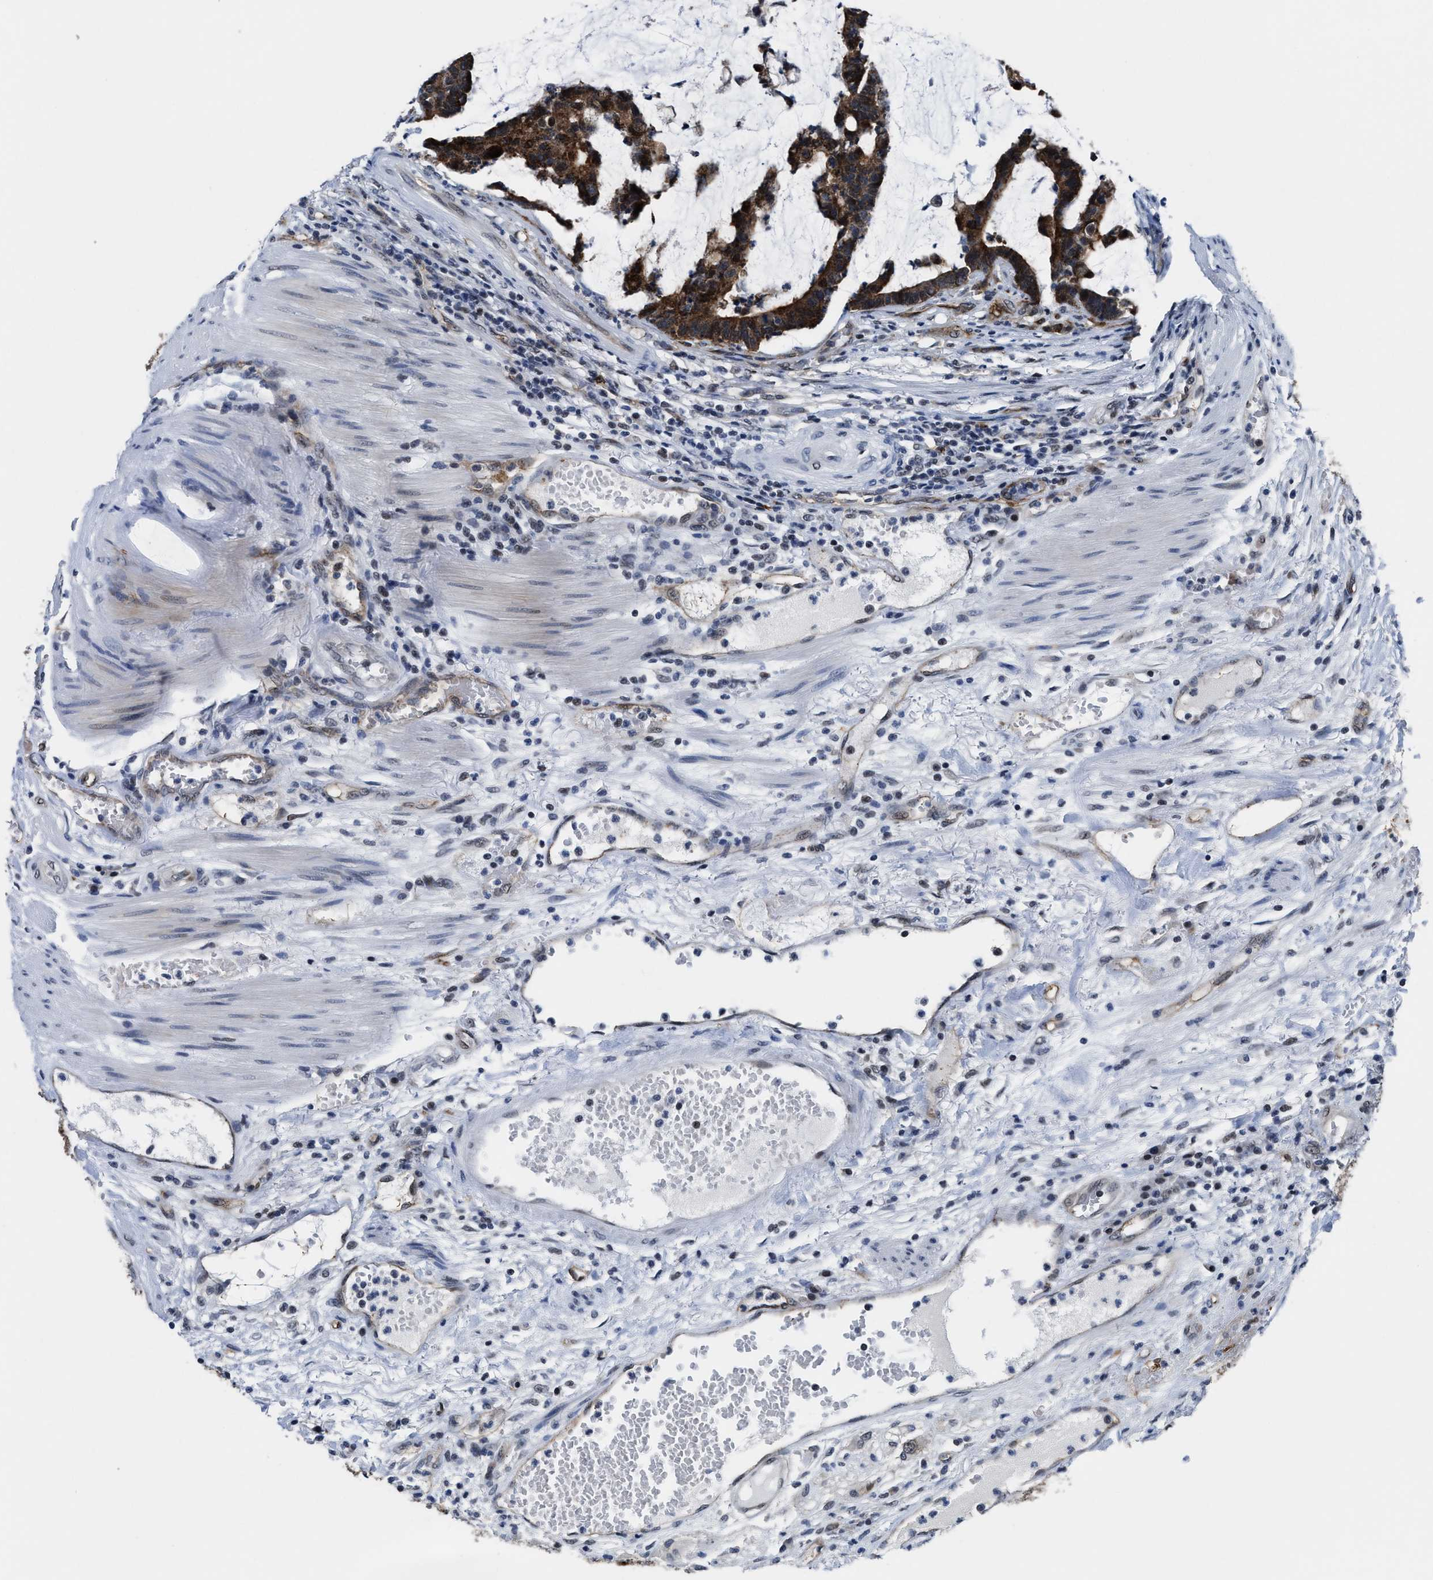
{"staining": {"intensity": "strong", "quantity": ">75%", "location": "cytoplasmic/membranous"}, "tissue": "colorectal cancer", "cell_type": "Tumor cells", "image_type": "cancer", "snomed": [{"axis": "morphology", "description": "Adenocarcinoma, NOS"}, {"axis": "topography", "description": "Colon"}], "caption": "The immunohistochemical stain highlights strong cytoplasmic/membranous staining in tumor cells of colorectal cancer tissue.", "gene": "MARCKSL1", "patient": {"sex": "female", "age": 84}}